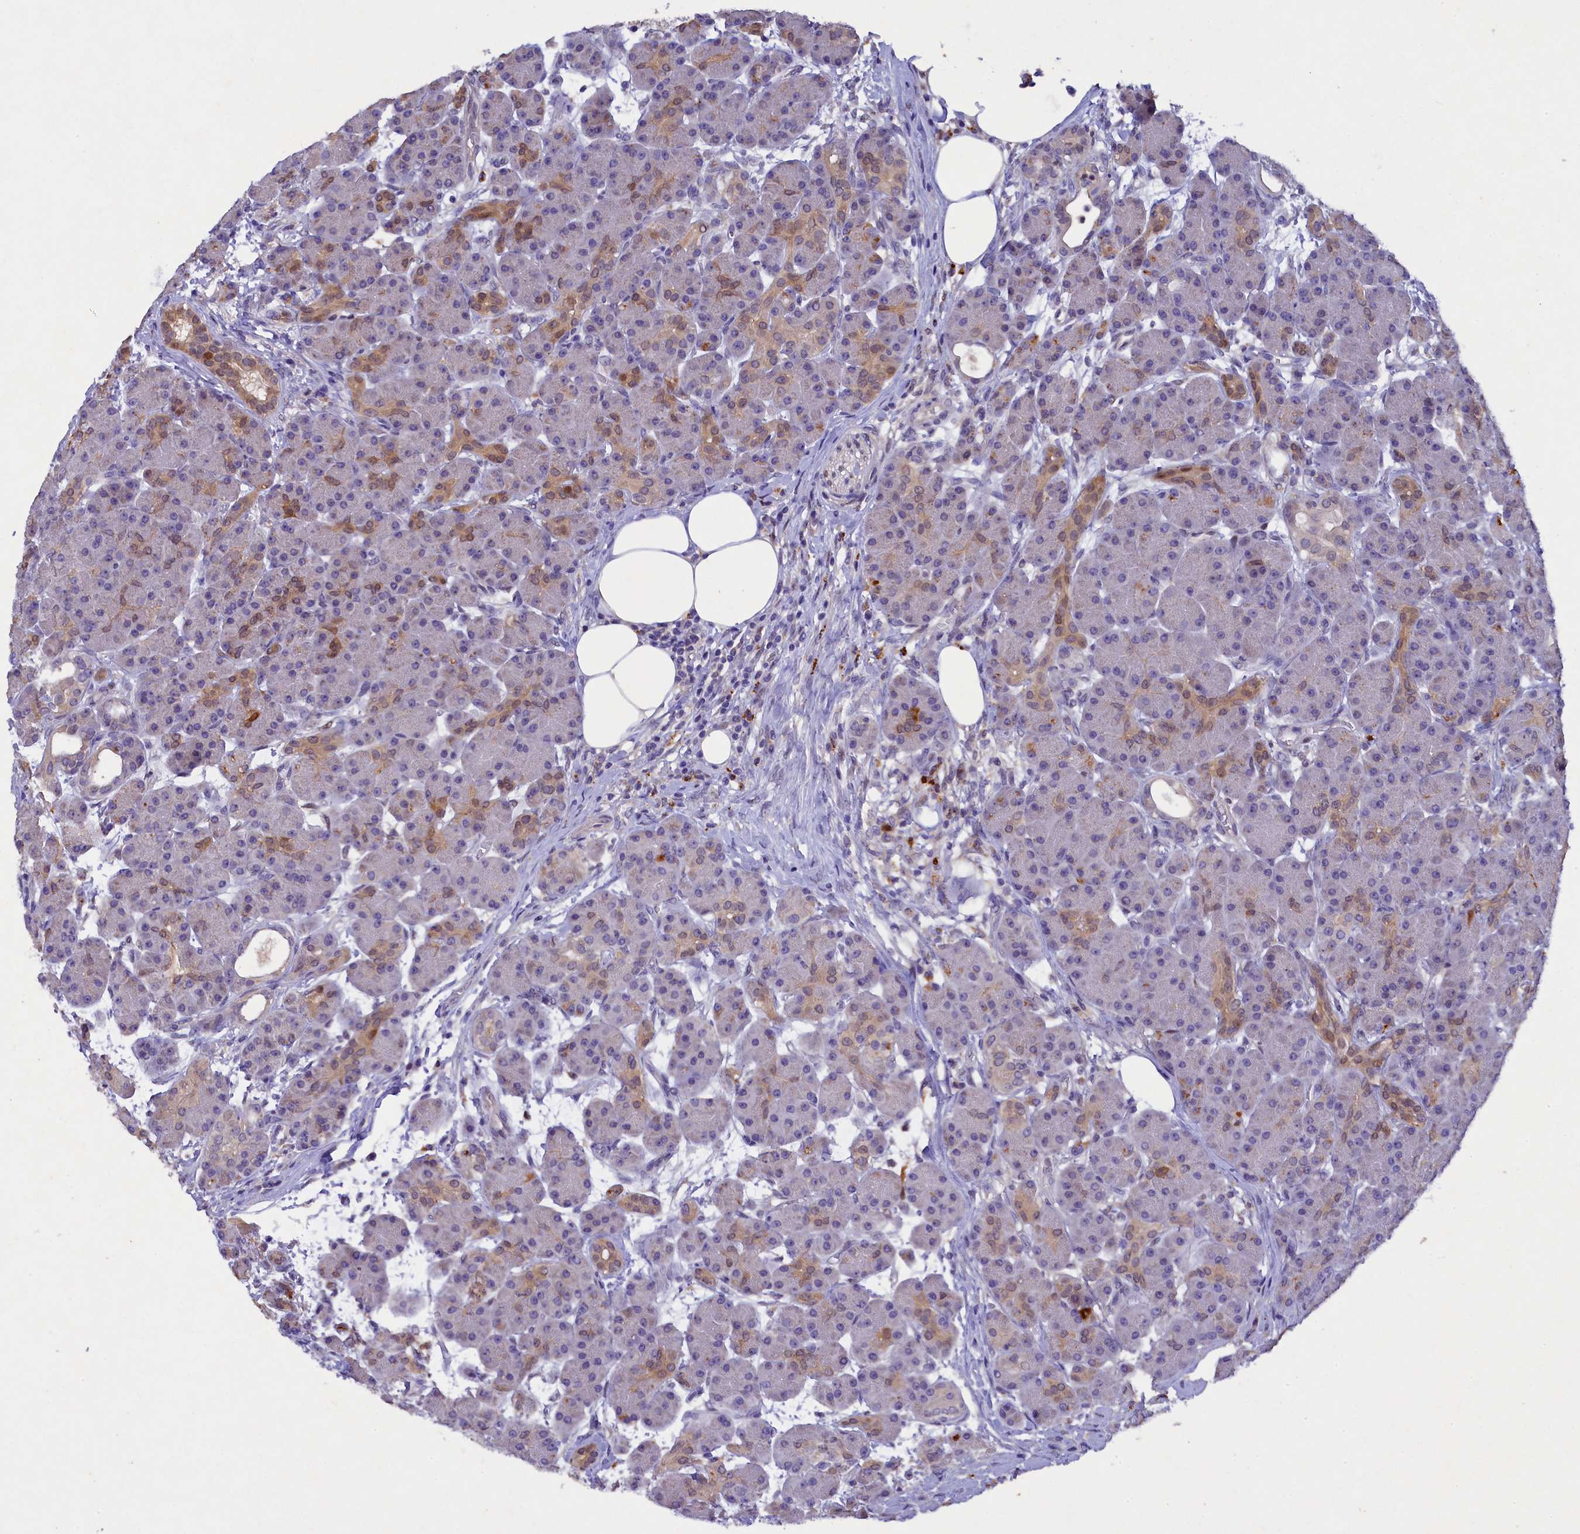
{"staining": {"intensity": "strong", "quantity": "<25%", "location": "cytoplasmic/membranous"}, "tissue": "pancreas", "cell_type": "Exocrine glandular cells", "image_type": "normal", "snomed": [{"axis": "morphology", "description": "Normal tissue, NOS"}, {"axis": "topography", "description": "Pancreas"}], "caption": "The histopathology image demonstrates immunohistochemical staining of unremarkable pancreas. There is strong cytoplasmic/membranous positivity is appreciated in about <25% of exocrine glandular cells. (Brightfield microscopy of DAB IHC at high magnification).", "gene": "TGDS", "patient": {"sex": "male", "age": 63}}